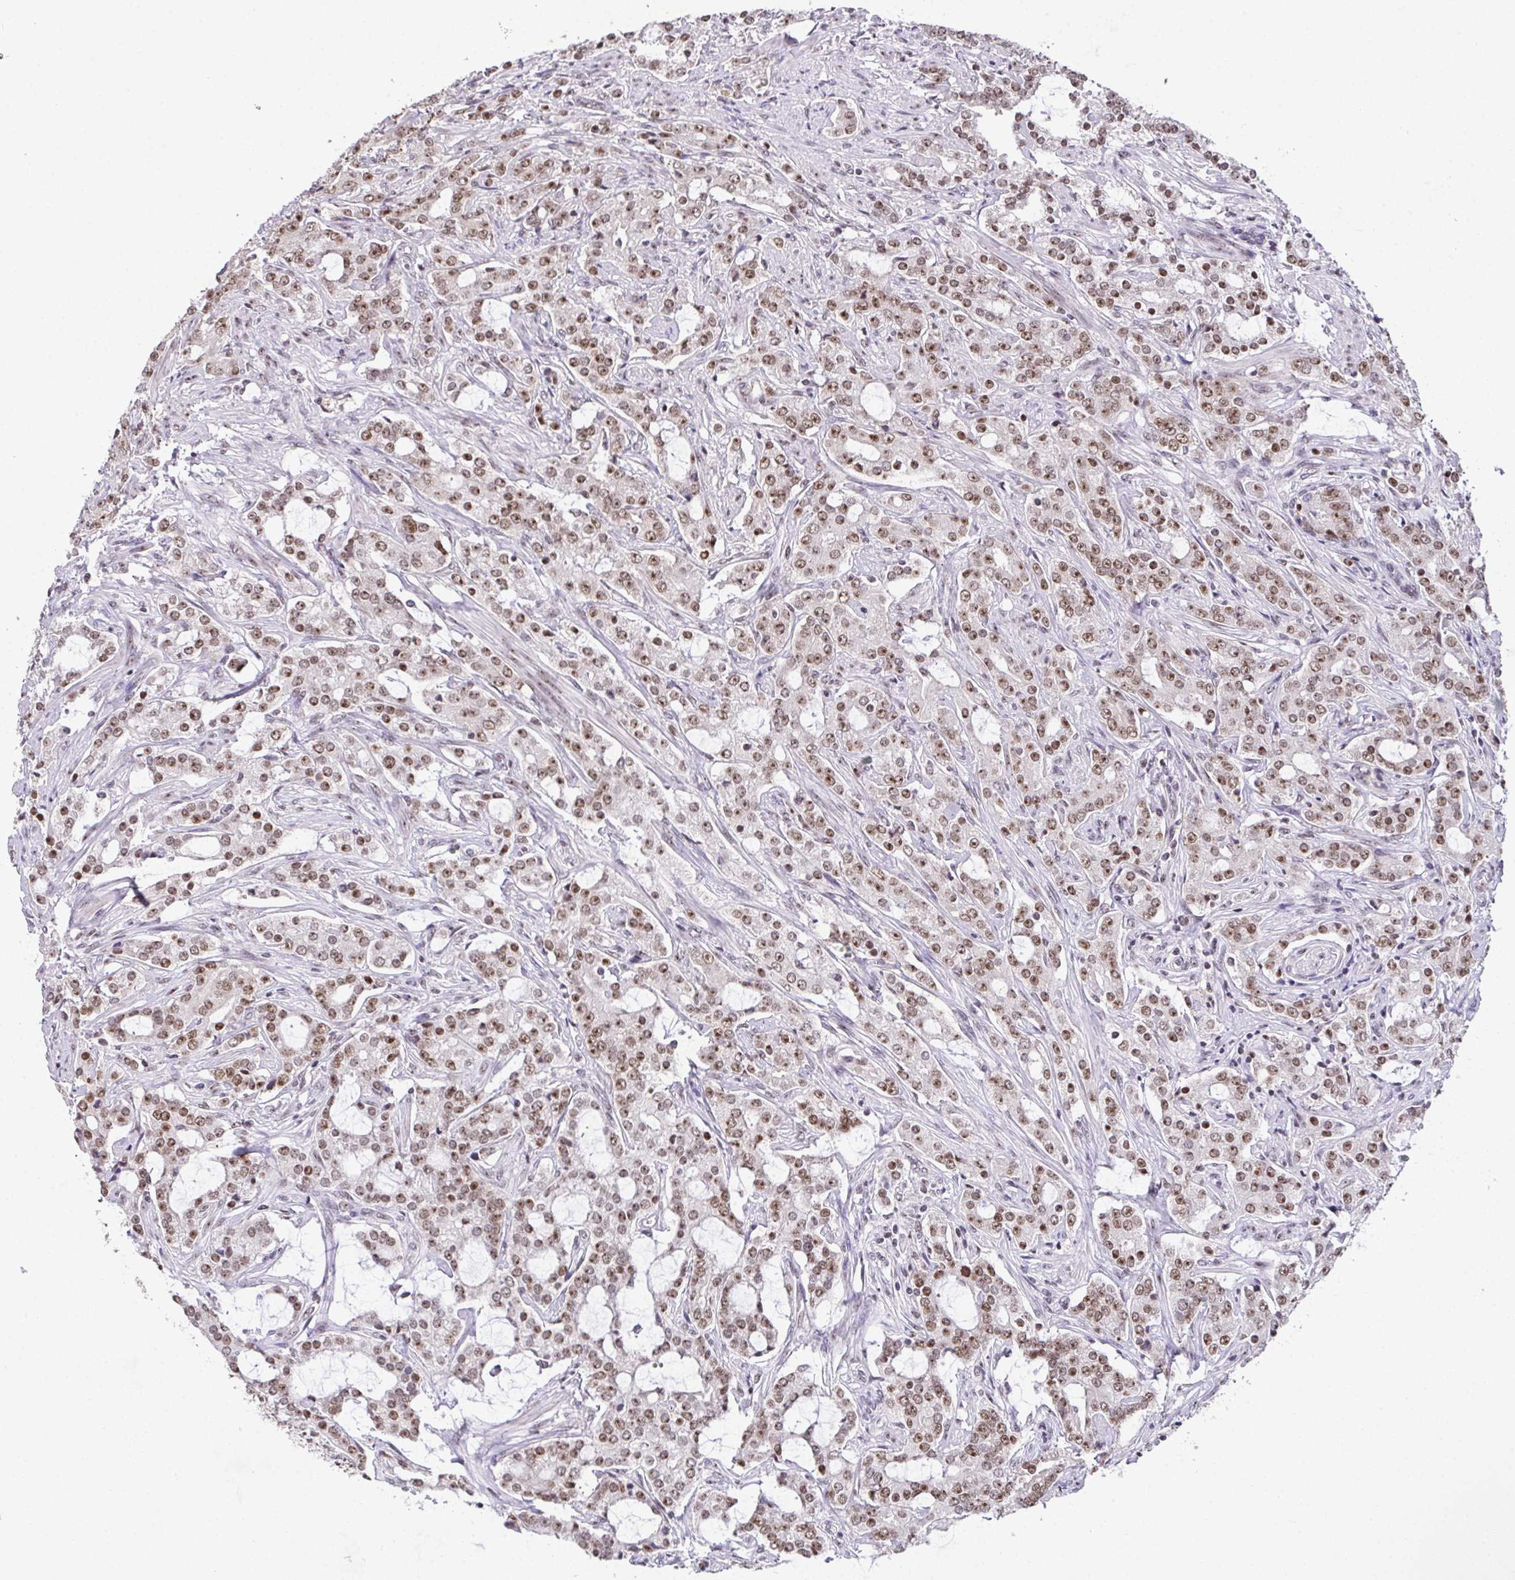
{"staining": {"intensity": "moderate", "quantity": ">75%", "location": "nuclear"}, "tissue": "prostate cancer", "cell_type": "Tumor cells", "image_type": "cancer", "snomed": [{"axis": "morphology", "description": "Adenocarcinoma, Medium grade"}, {"axis": "topography", "description": "Prostate"}], "caption": "Human prostate adenocarcinoma (medium-grade) stained for a protein (brown) displays moderate nuclear positive expression in approximately >75% of tumor cells.", "gene": "ZNF800", "patient": {"sex": "male", "age": 57}}